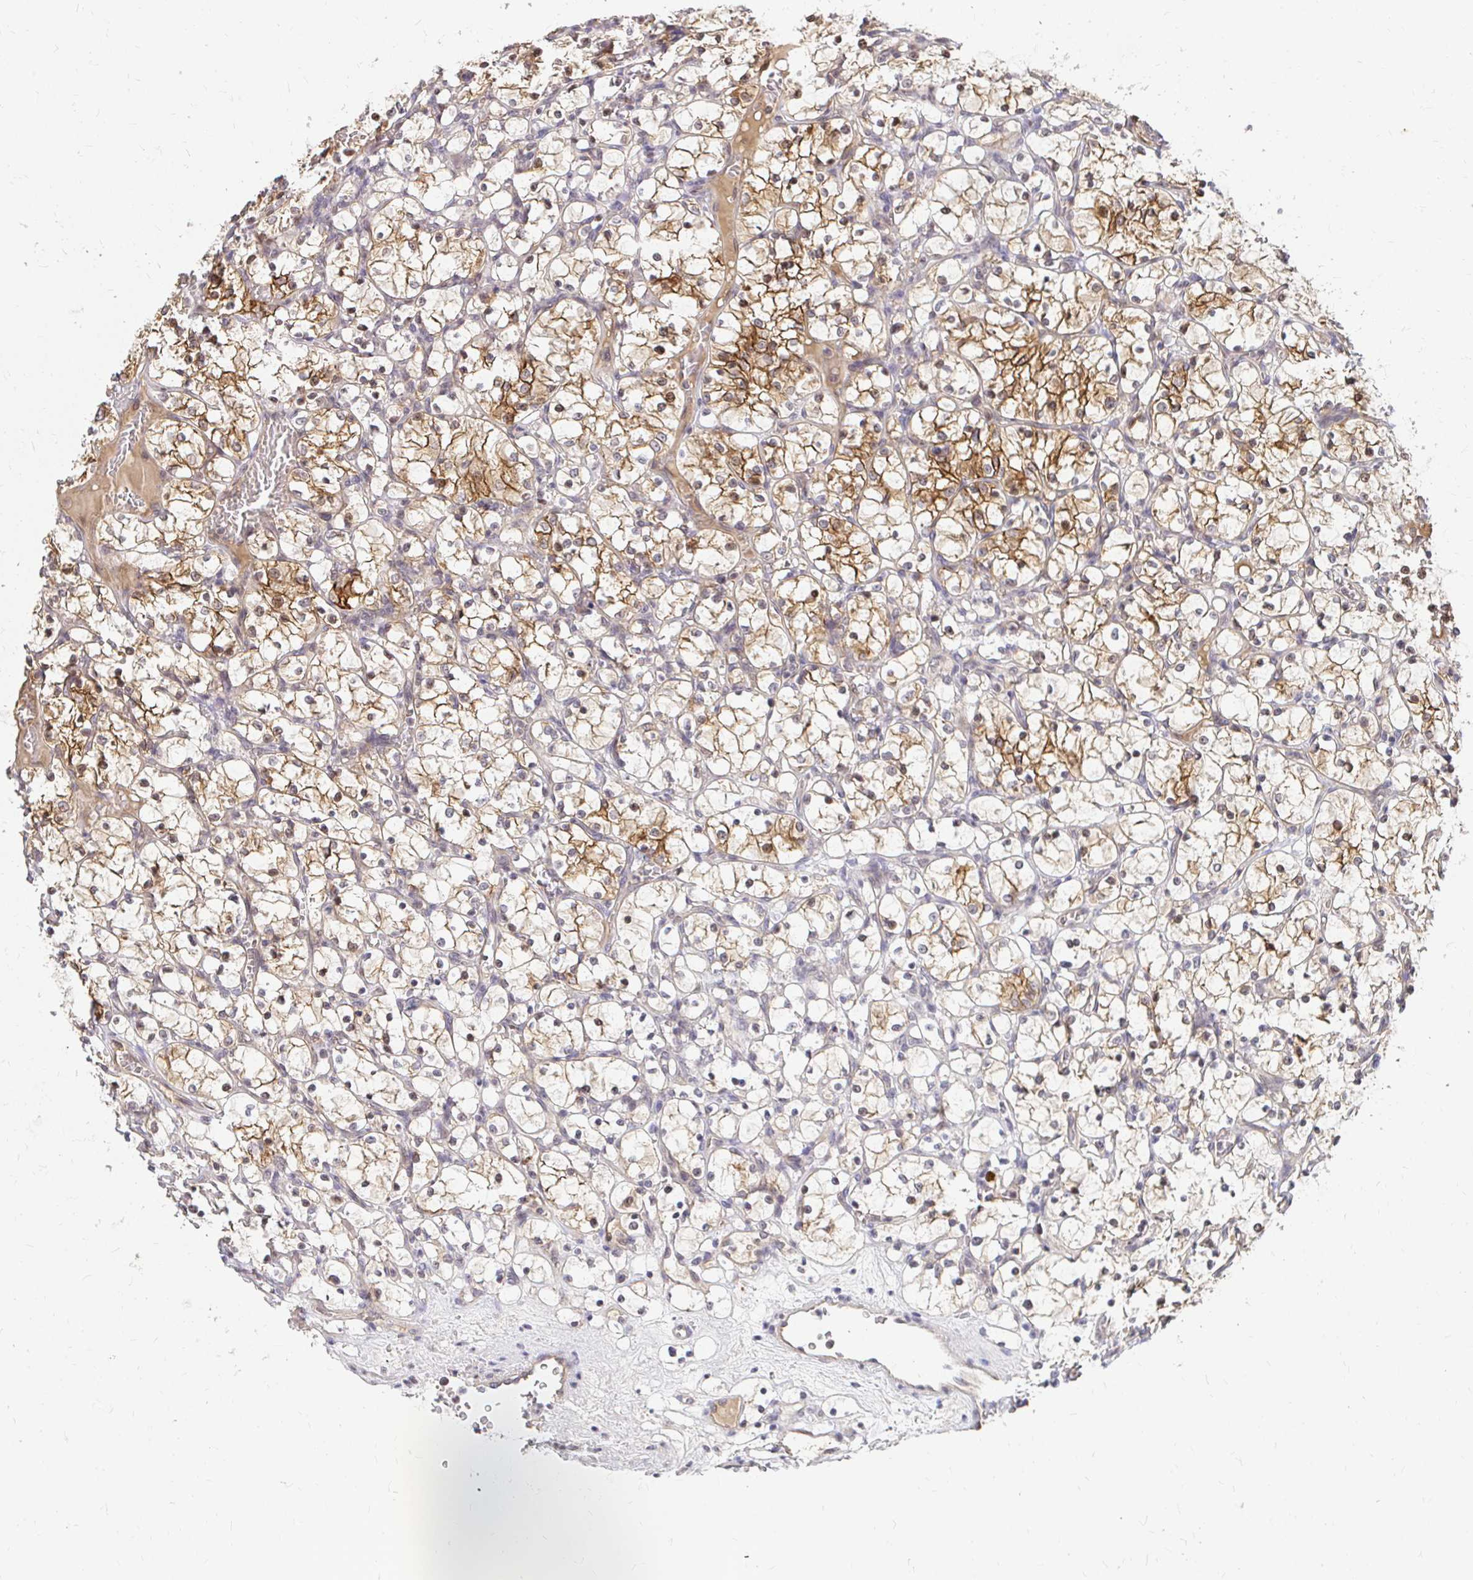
{"staining": {"intensity": "moderate", "quantity": "25%-75%", "location": "cytoplasmic/membranous"}, "tissue": "renal cancer", "cell_type": "Tumor cells", "image_type": "cancer", "snomed": [{"axis": "morphology", "description": "Adenocarcinoma, NOS"}, {"axis": "topography", "description": "Kidney"}], "caption": "Human renal cancer stained for a protein (brown) displays moderate cytoplasmic/membranous positive expression in about 25%-75% of tumor cells.", "gene": "ANK3", "patient": {"sex": "female", "age": 69}}